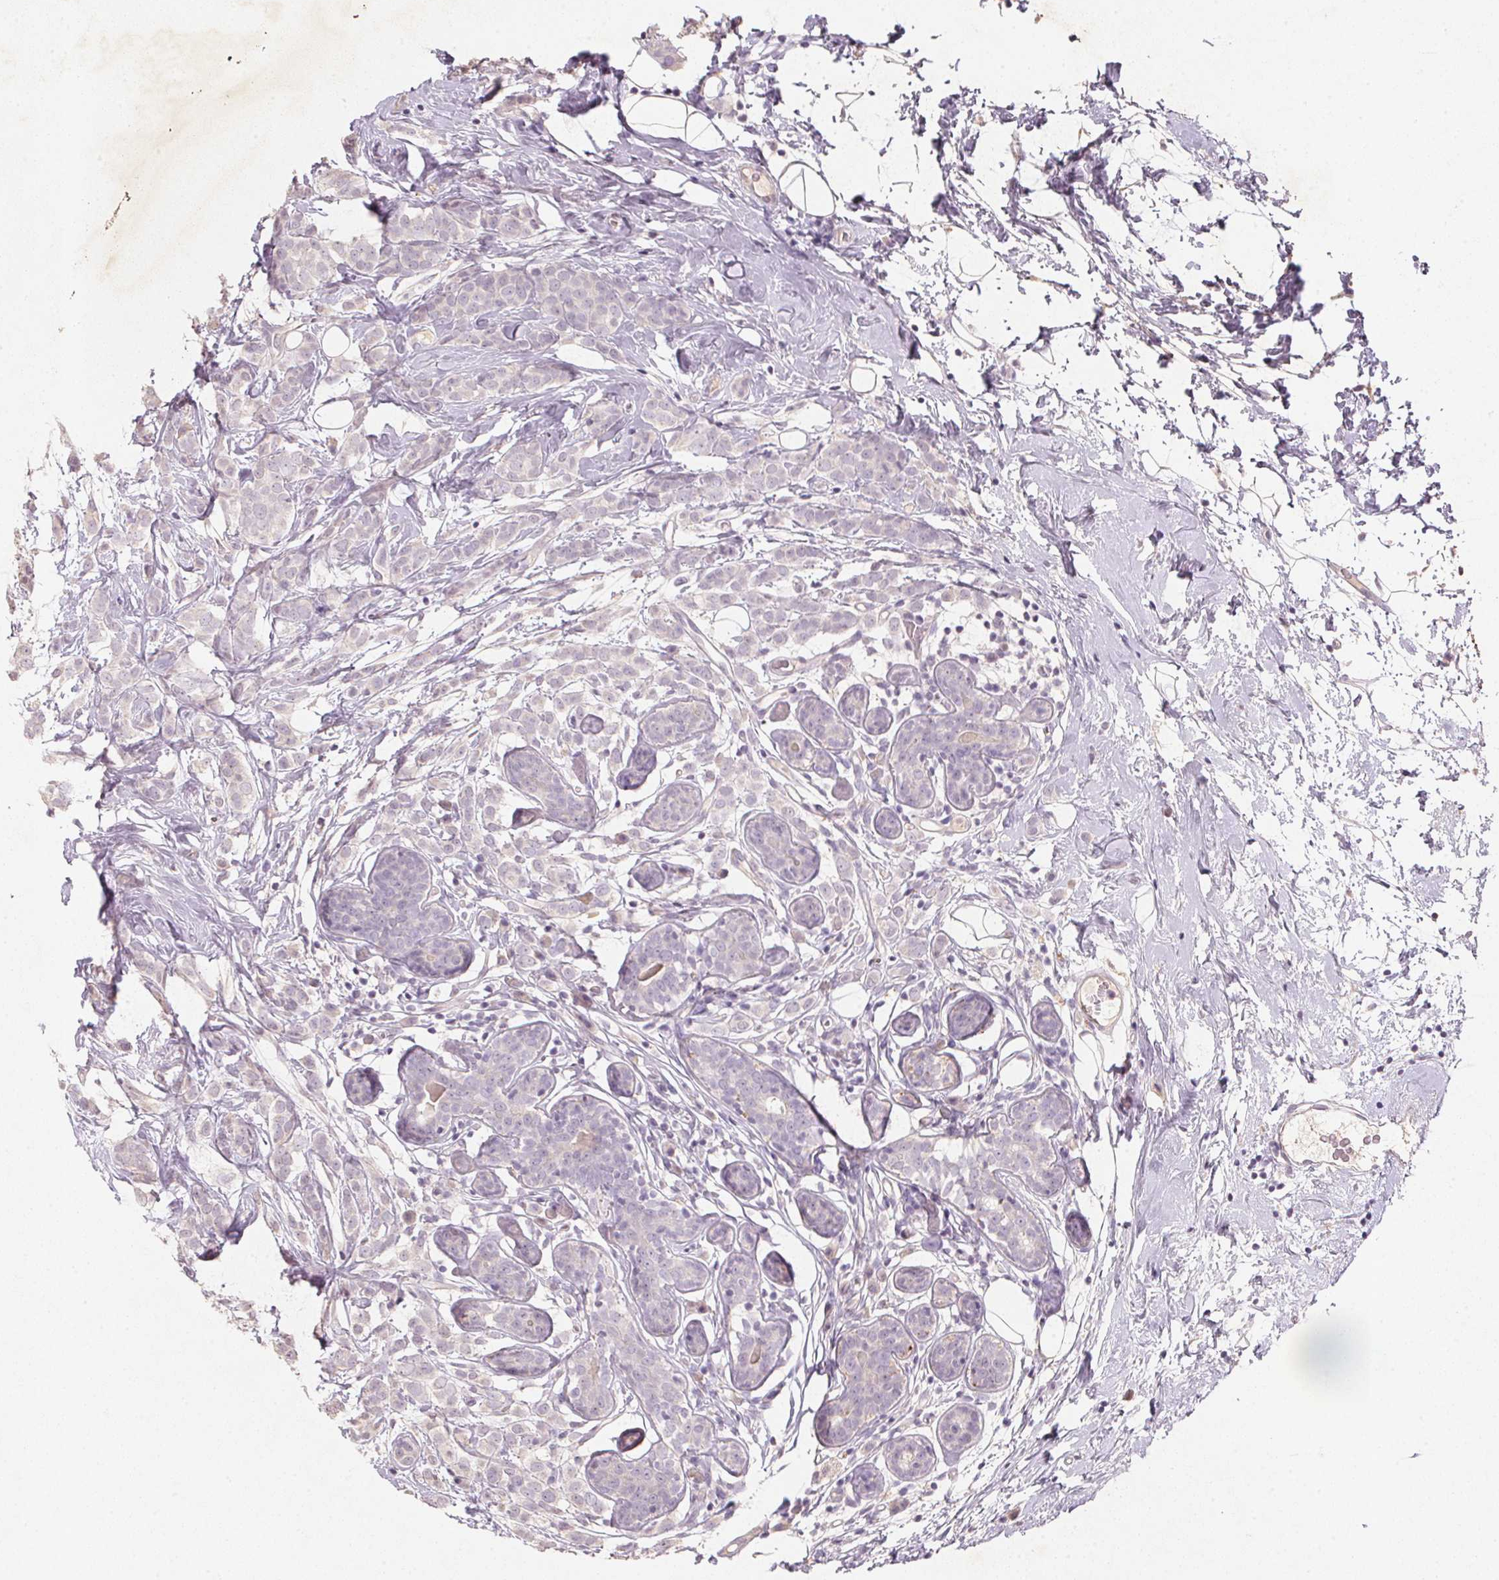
{"staining": {"intensity": "negative", "quantity": "none", "location": "none"}, "tissue": "breast cancer", "cell_type": "Tumor cells", "image_type": "cancer", "snomed": [{"axis": "morphology", "description": "Lobular carcinoma"}, {"axis": "topography", "description": "Breast"}], "caption": "Immunohistochemistry (IHC) of human lobular carcinoma (breast) exhibits no staining in tumor cells.", "gene": "CXCL5", "patient": {"sex": "female", "age": 49}}